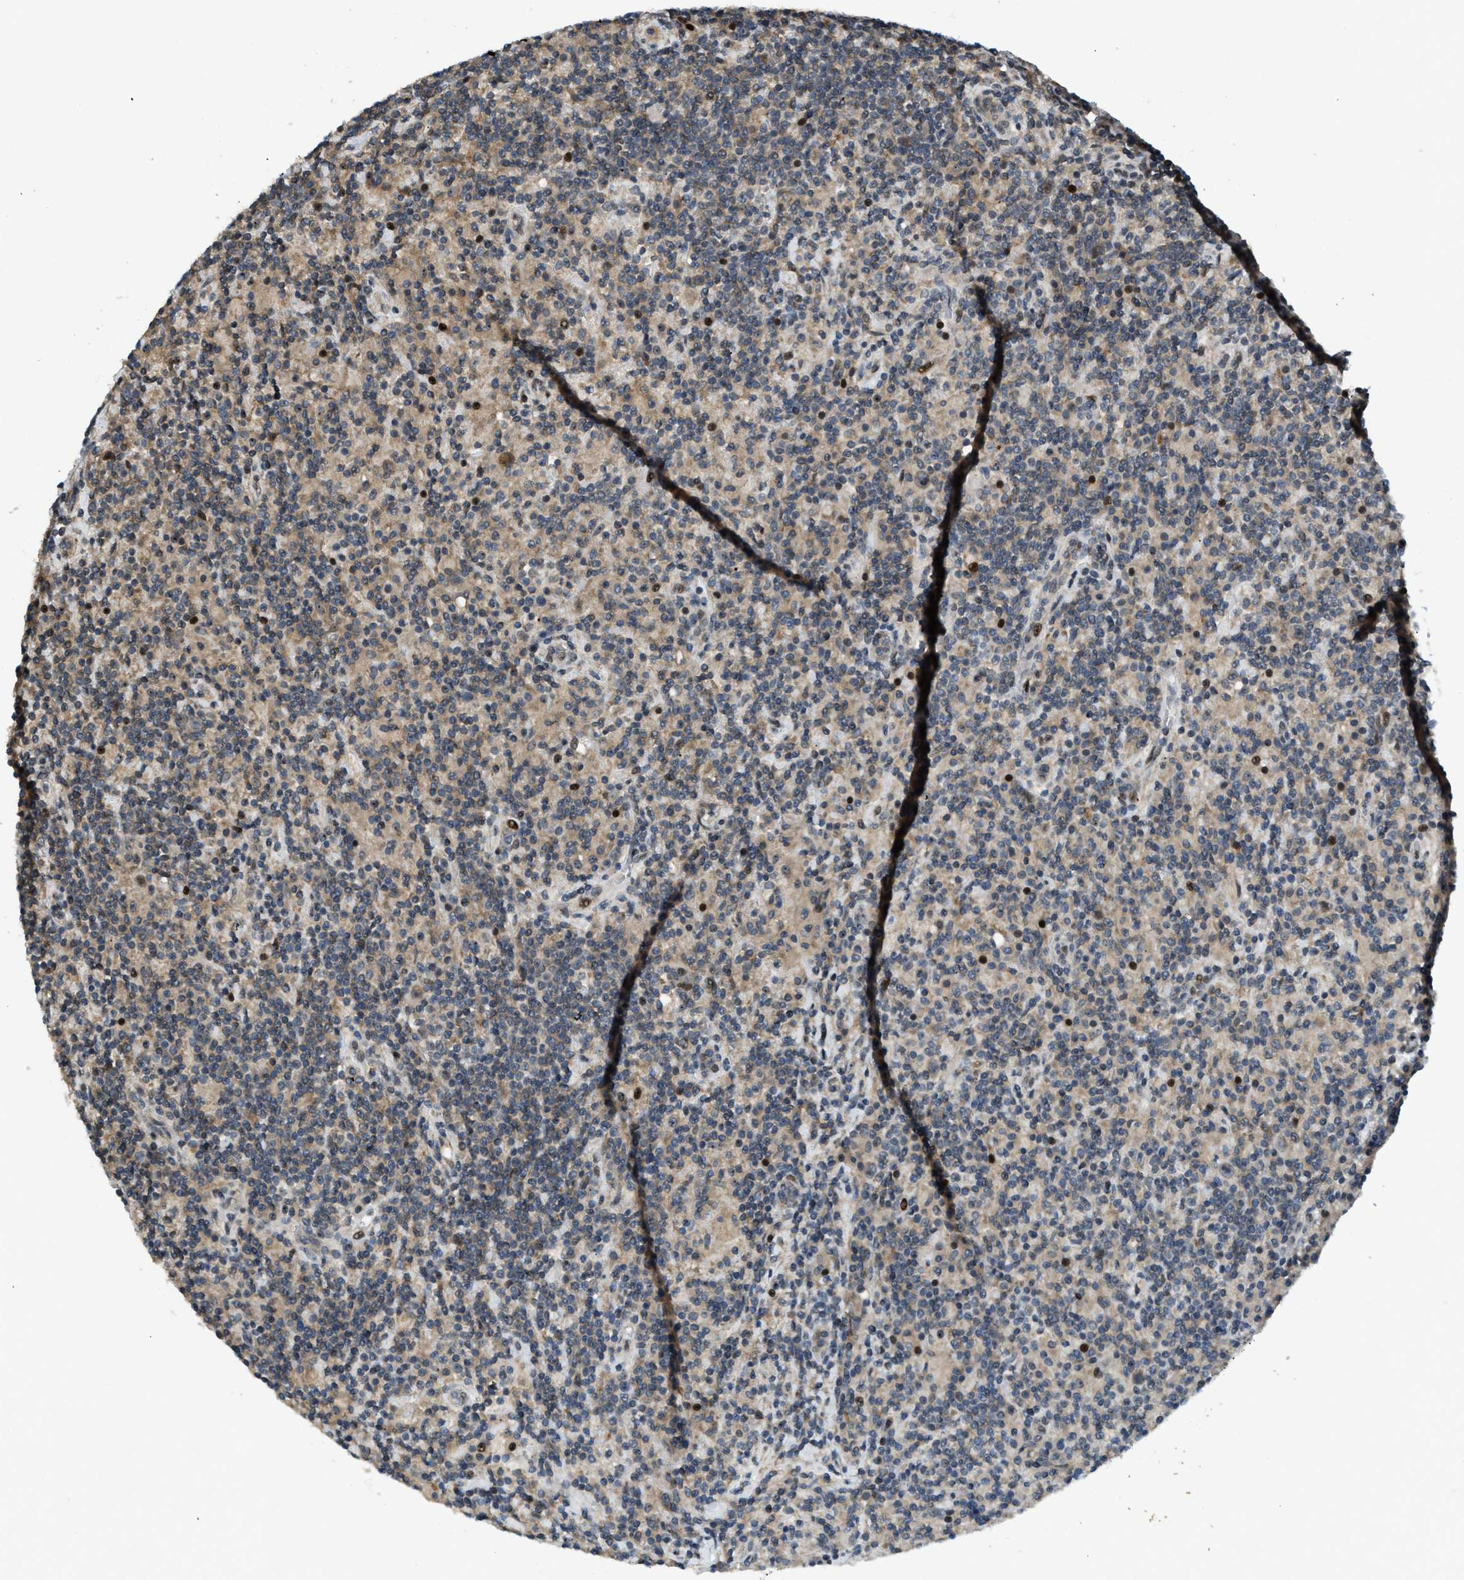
{"staining": {"intensity": "negative", "quantity": "none", "location": "none"}, "tissue": "lymphoma", "cell_type": "Tumor cells", "image_type": "cancer", "snomed": [{"axis": "morphology", "description": "Hodgkin's disease, NOS"}, {"axis": "topography", "description": "Lymph node"}], "caption": "High power microscopy histopathology image of an immunohistochemistry image of Hodgkin's disease, revealing no significant positivity in tumor cells.", "gene": "TRAPPC14", "patient": {"sex": "male", "age": 70}}